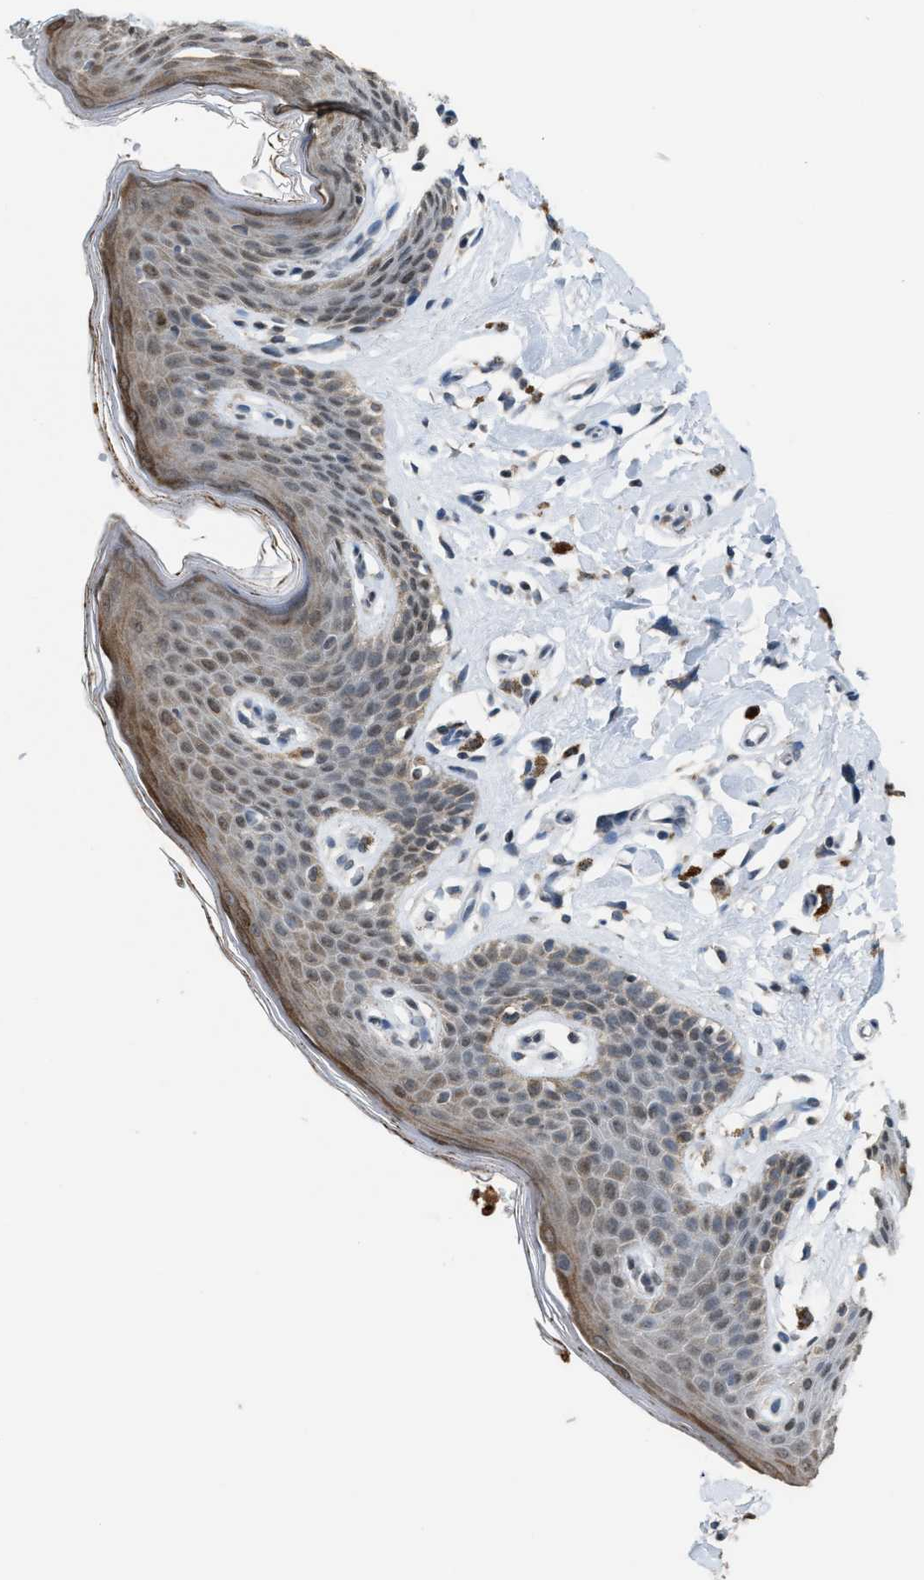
{"staining": {"intensity": "moderate", "quantity": ">75%", "location": "cytoplasmic/membranous"}, "tissue": "skin", "cell_type": "Epidermal cells", "image_type": "normal", "snomed": [{"axis": "morphology", "description": "Normal tissue, NOS"}, {"axis": "topography", "description": "Vulva"}], "caption": "Immunohistochemistry (IHC) image of unremarkable skin: skin stained using immunohistochemistry (IHC) shows medium levels of moderate protein expression localized specifically in the cytoplasmic/membranous of epidermal cells, appearing as a cytoplasmic/membranous brown color.", "gene": "PRUNE2", "patient": {"sex": "female", "age": 66}}